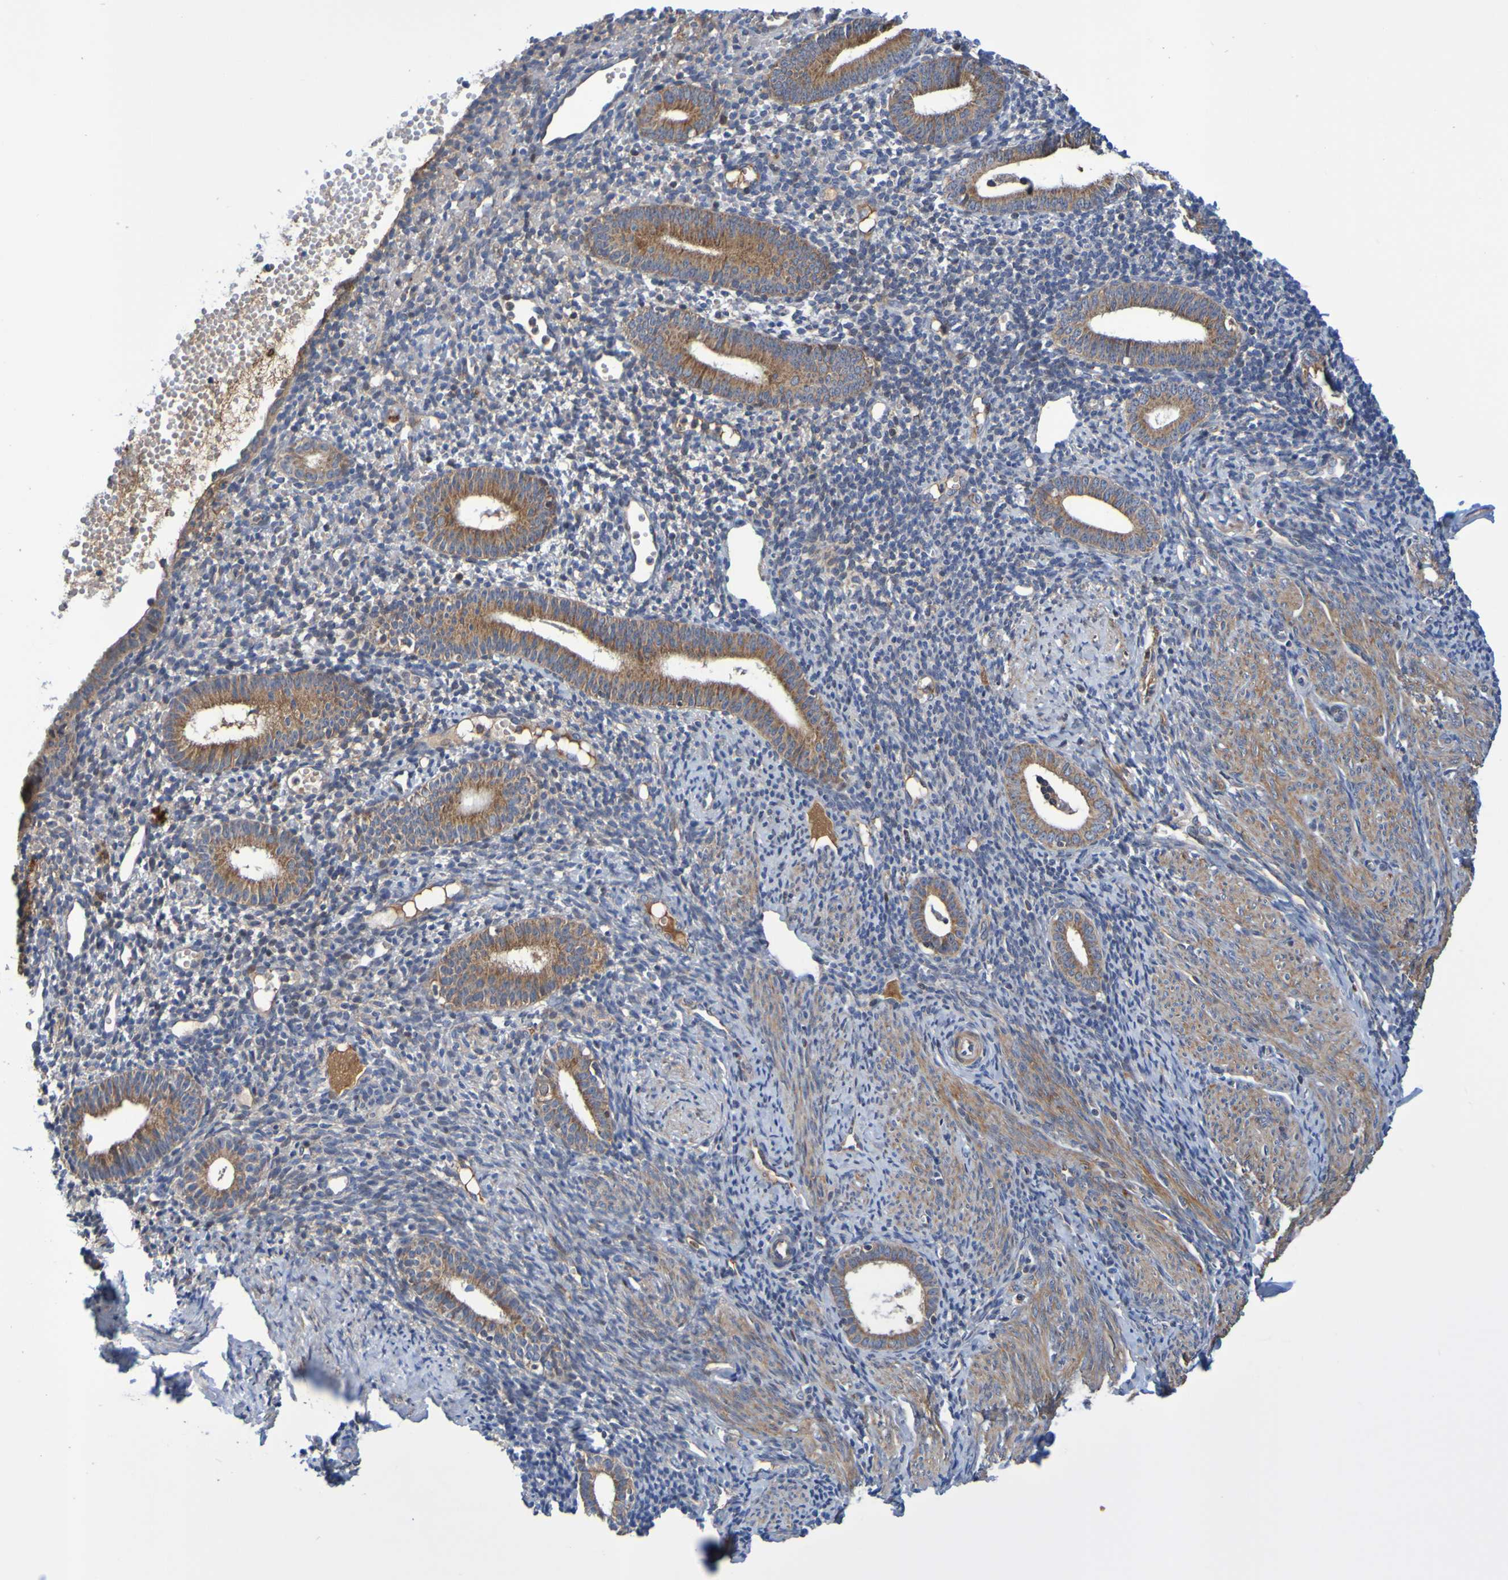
{"staining": {"intensity": "weak", "quantity": "<25%", "location": "cytoplasmic/membranous"}, "tissue": "endometrium", "cell_type": "Cells in endometrial stroma", "image_type": "normal", "snomed": [{"axis": "morphology", "description": "Normal tissue, NOS"}, {"axis": "topography", "description": "Endometrium"}], "caption": "Immunohistochemistry photomicrograph of benign endometrium: human endometrium stained with DAB (3,3'-diaminobenzidine) exhibits no significant protein expression in cells in endometrial stroma.", "gene": "CCDC51", "patient": {"sex": "female", "age": 50}}